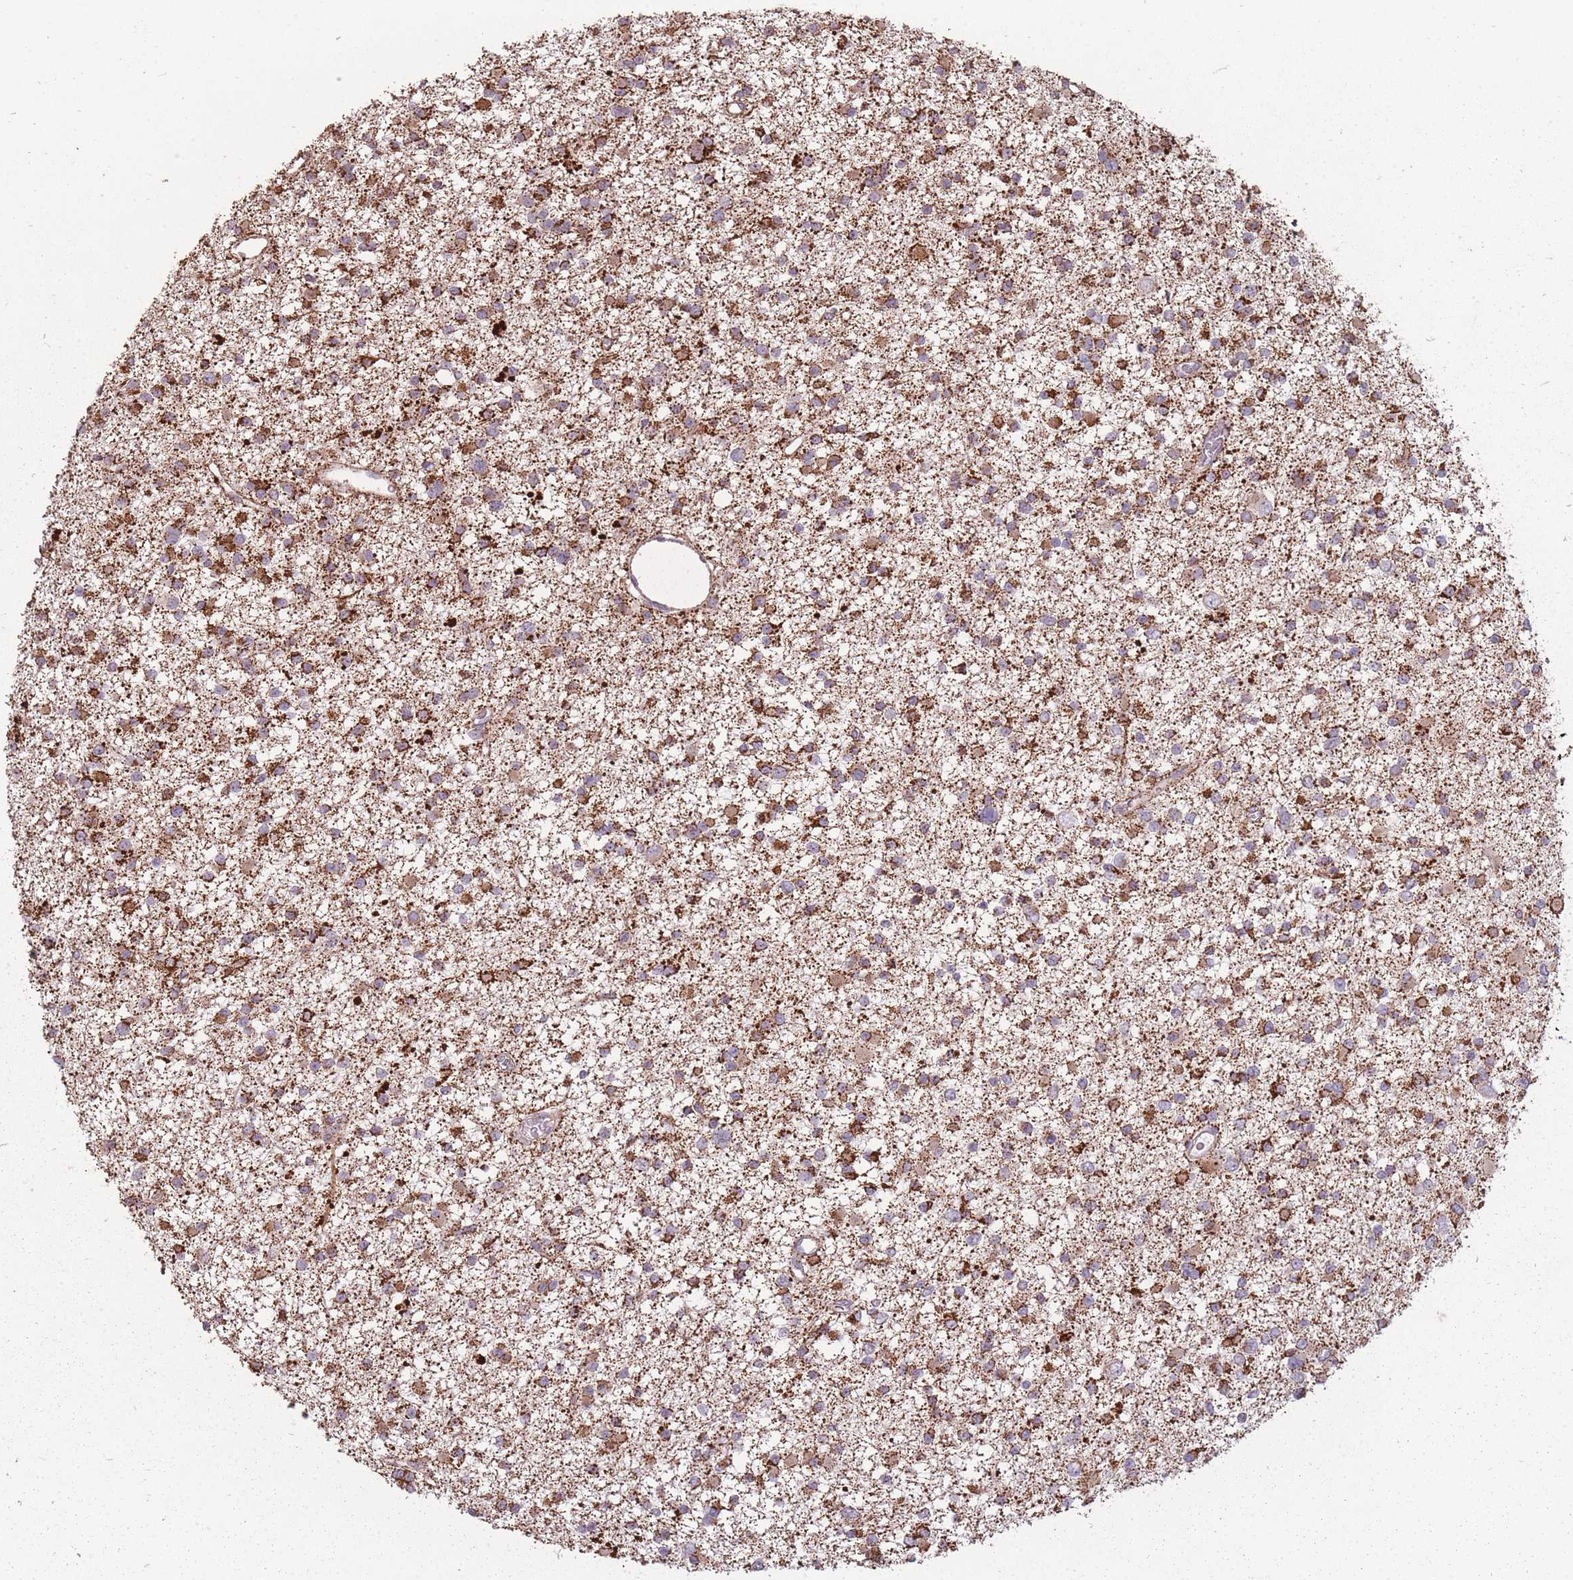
{"staining": {"intensity": "strong", "quantity": ">75%", "location": "cytoplasmic/membranous"}, "tissue": "glioma", "cell_type": "Tumor cells", "image_type": "cancer", "snomed": [{"axis": "morphology", "description": "Glioma, malignant, Low grade"}, {"axis": "topography", "description": "Brain"}], "caption": "DAB (3,3'-diaminobenzidine) immunohistochemical staining of human glioma shows strong cytoplasmic/membranous protein expression in about >75% of tumor cells.", "gene": "CNOT8", "patient": {"sex": "female", "age": 22}}